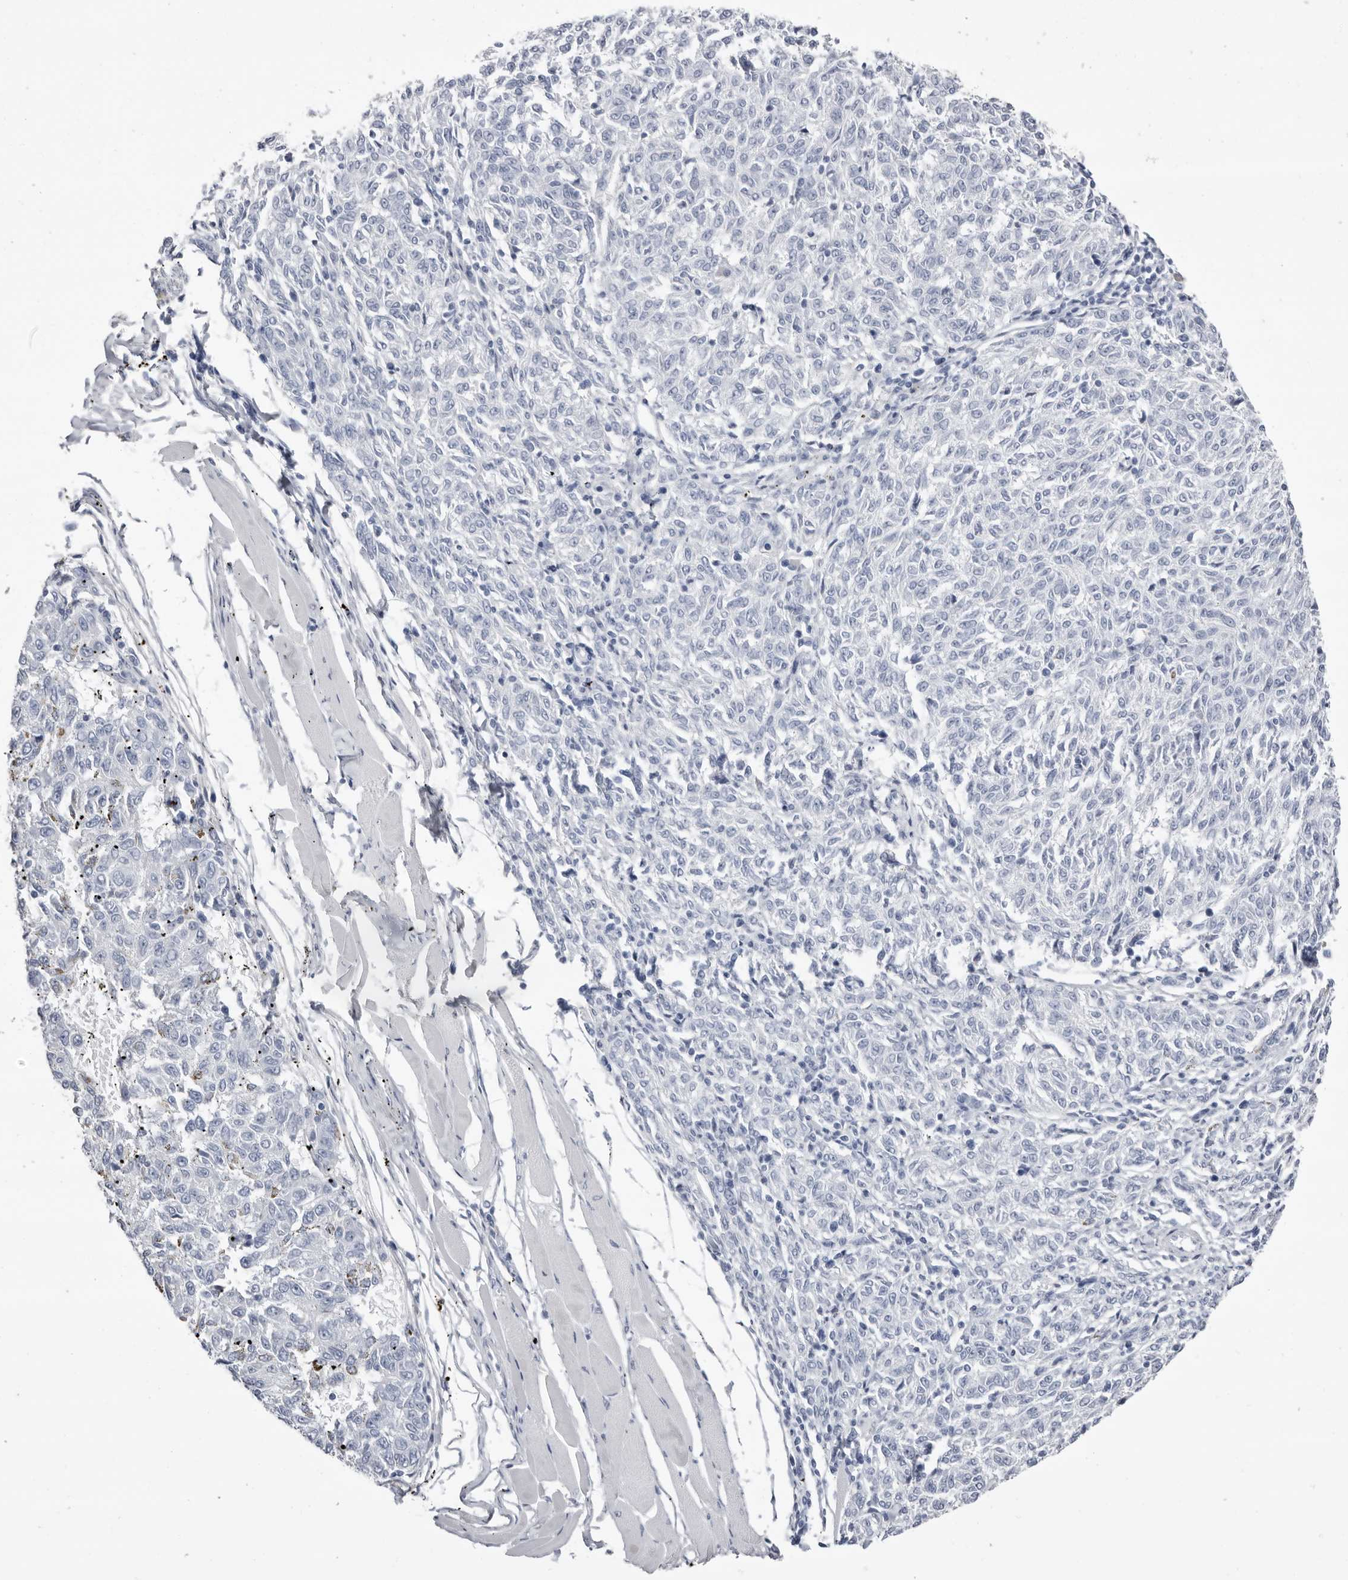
{"staining": {"intensity": "negative", "quantity": "none", "location": "none"}, "tissue": "melanoma", "cell_type": "Tumor cells", "image_type": "cancer", "snomed": [{"axis": "morphology", "description": "Malignant melanoma, NOS"}, {"axis": "topography", "description": "Skin"}], "caption": "Immunohistochemical staining of melanoma reveals no significant positivity in tumor cells.", "gene": "LPO", "patient": {"sex": "female", "age": 72}}